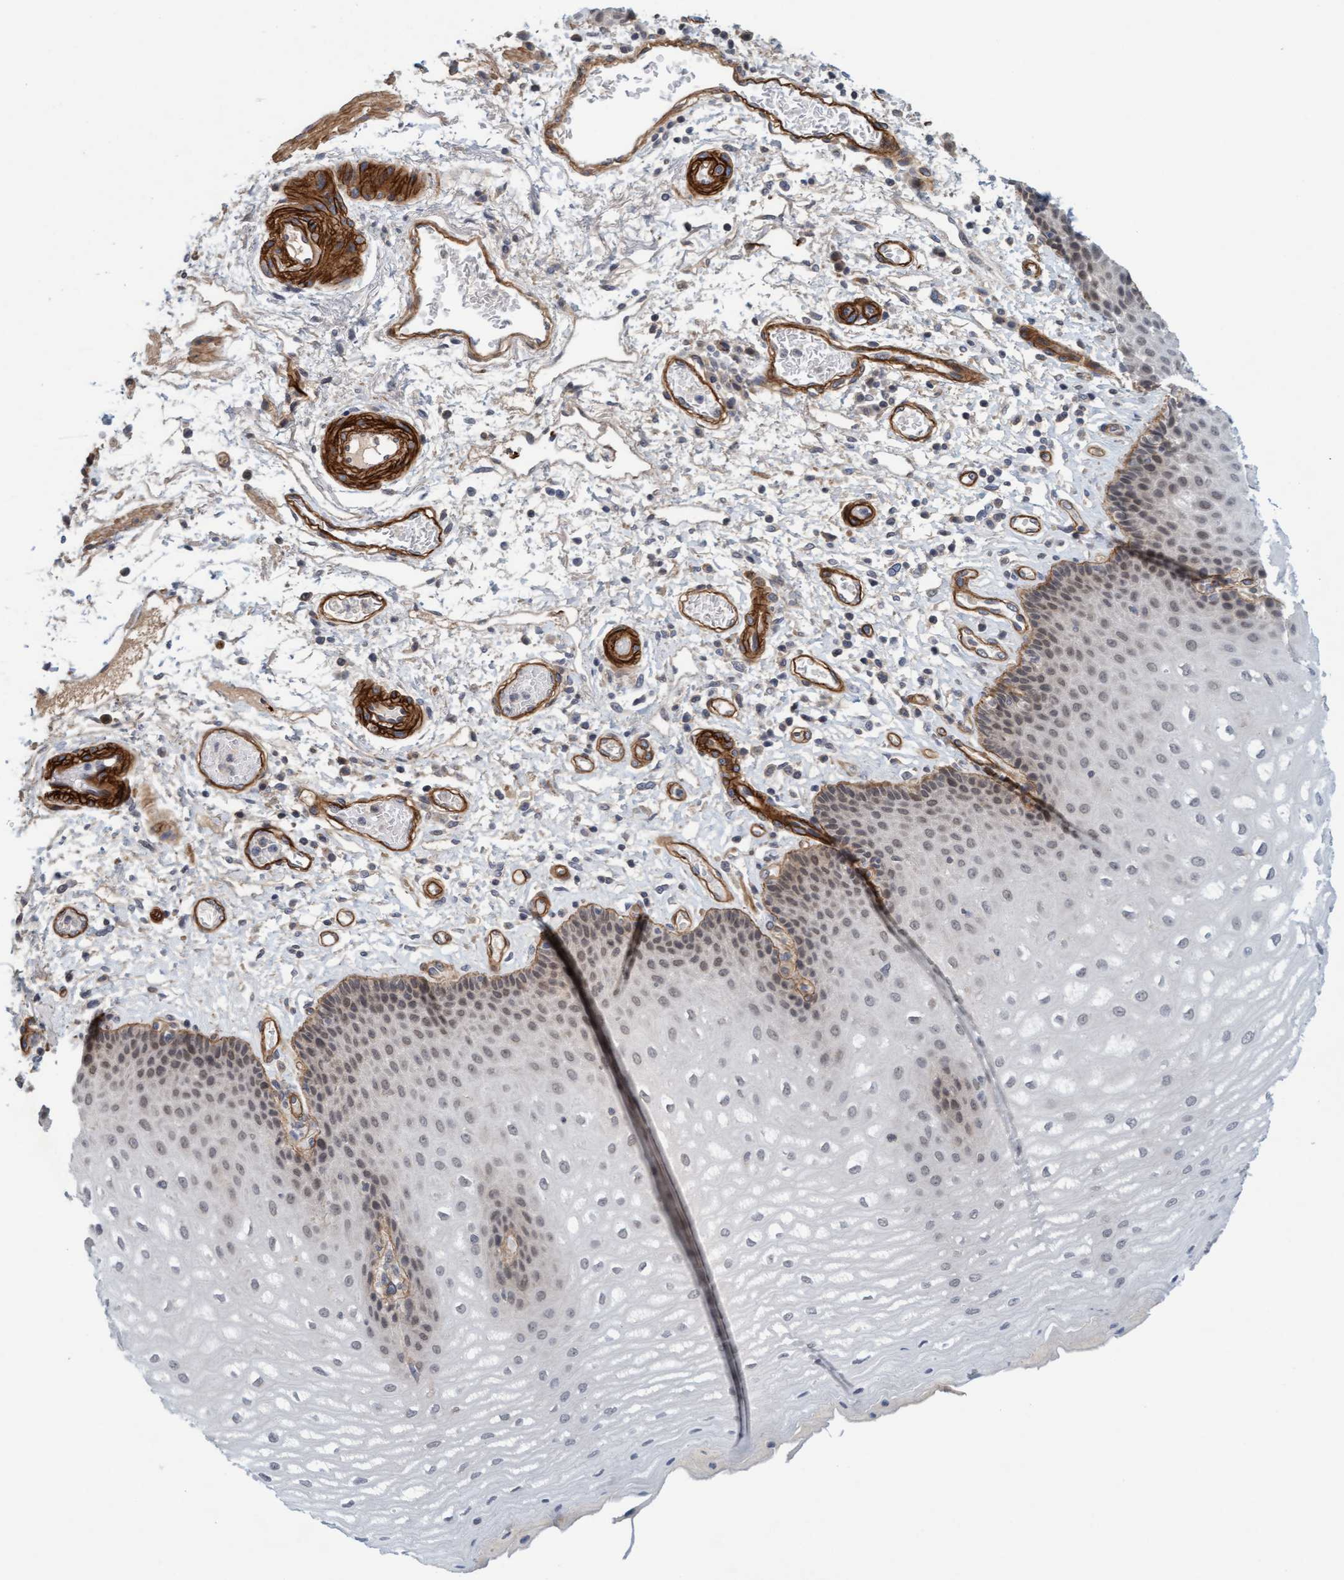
{"staining": {"intensity": "weak", "quantity": "25%-75%", "location": "nuclear"}, "tissue": "esophagus", "cell_type": "Squamous epithelial cells", "image_type": "normal", "snomed": [{"axis": "morphology", "description": "Normal tissue, NOS"}, {"axis": "topography", "description": "Esophagus"}], "caption": "Esophagus stained with immunohistochemistry exhibits weak nuclear positivity in approximately 25%-75% of squamous epithelial cells.", "gene": "TSTD2", "patient": {"sex": "male", "age": 54}}